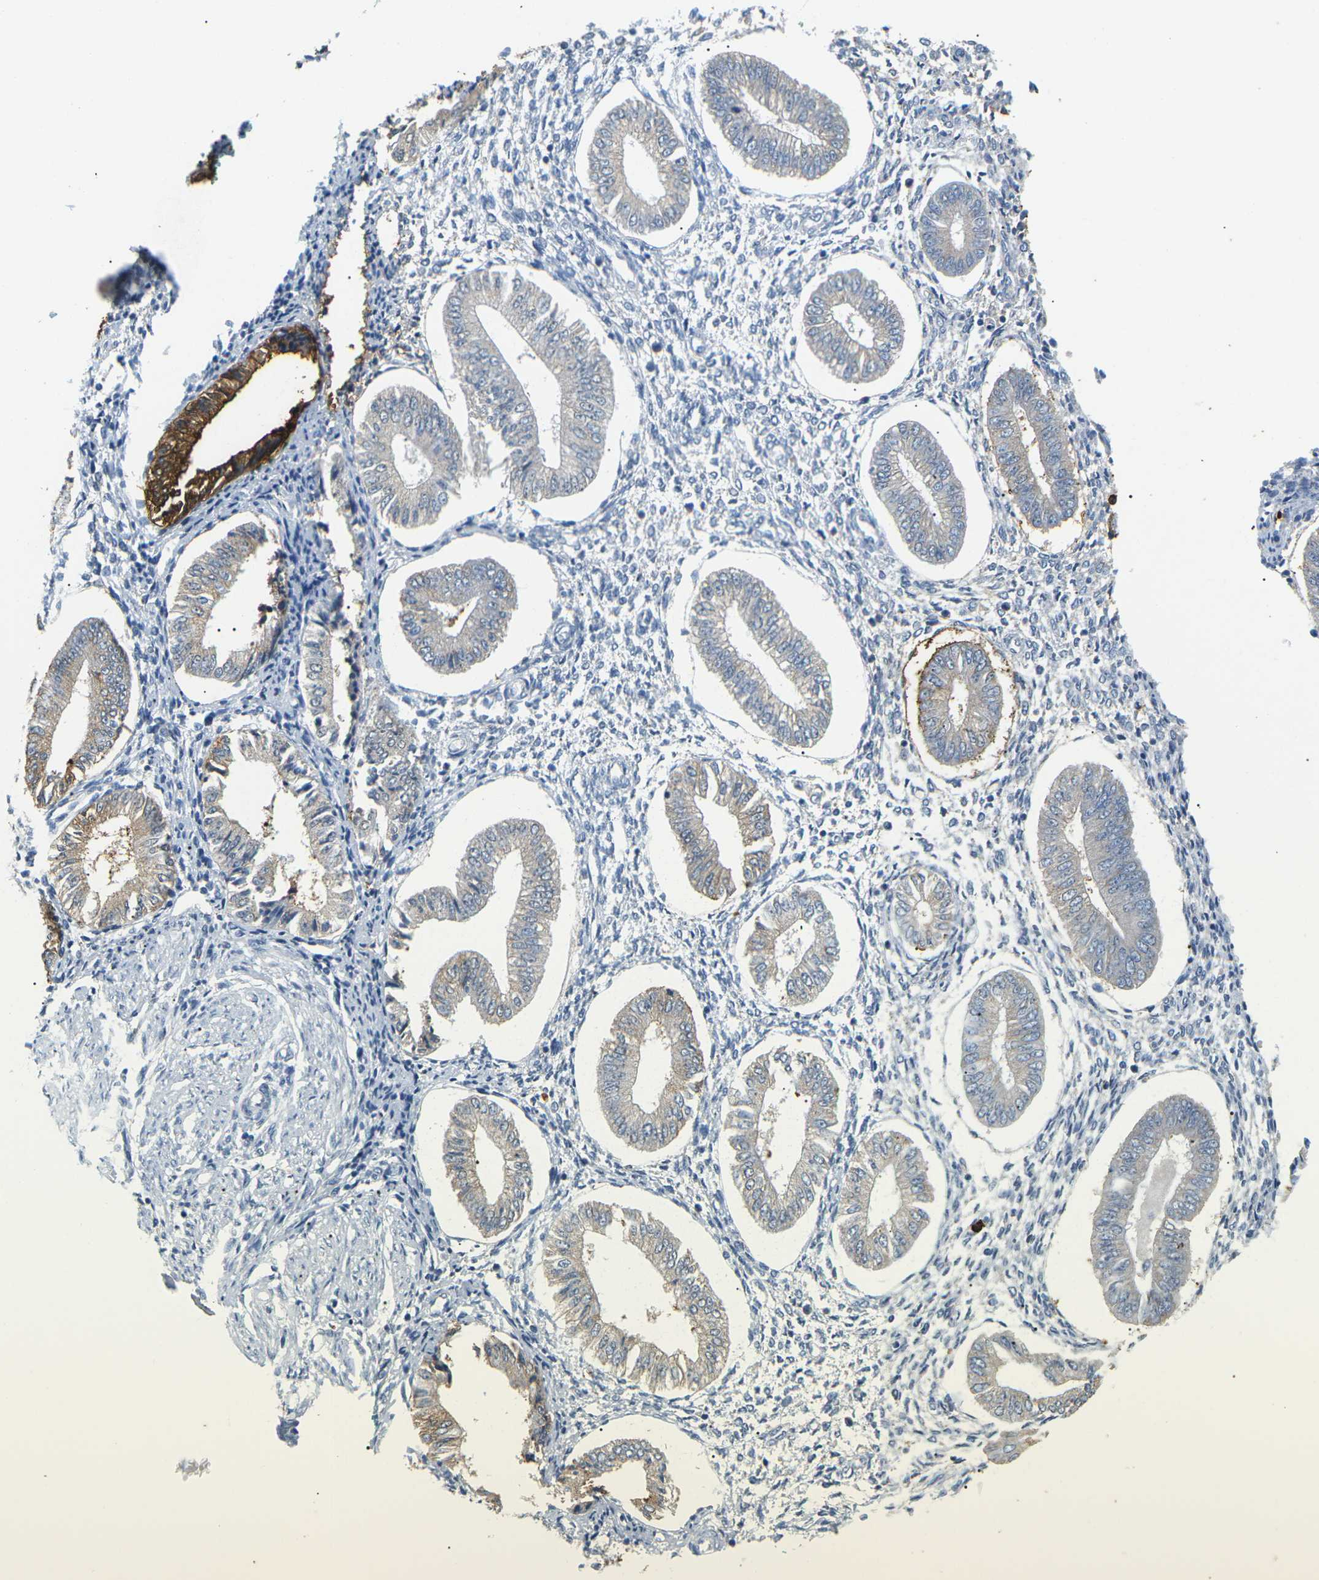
{"staining": {"intensity": "negative", "quantity": "none", "location": "none"}, "tissue": "endometrium", "cell_type": "Cells in endometrial stroma", "image_type": "normal", "snomed": [{"axis": "morphology", "description": "Normal tissue, NOS"}, {"axis": "topography", "description": "Endometrium"}], "caption": "Normal endometrium was stained to show a protein in brown. There is no significant expression in cells in endometrial stroma. The staining is performed using DAB (3,3'-diaminobenzidine) brown chromogen with nuclei counter-stained in using hematoxylin.", "gene": "ADM", "patient": {"sex": "female", "age": 50}}